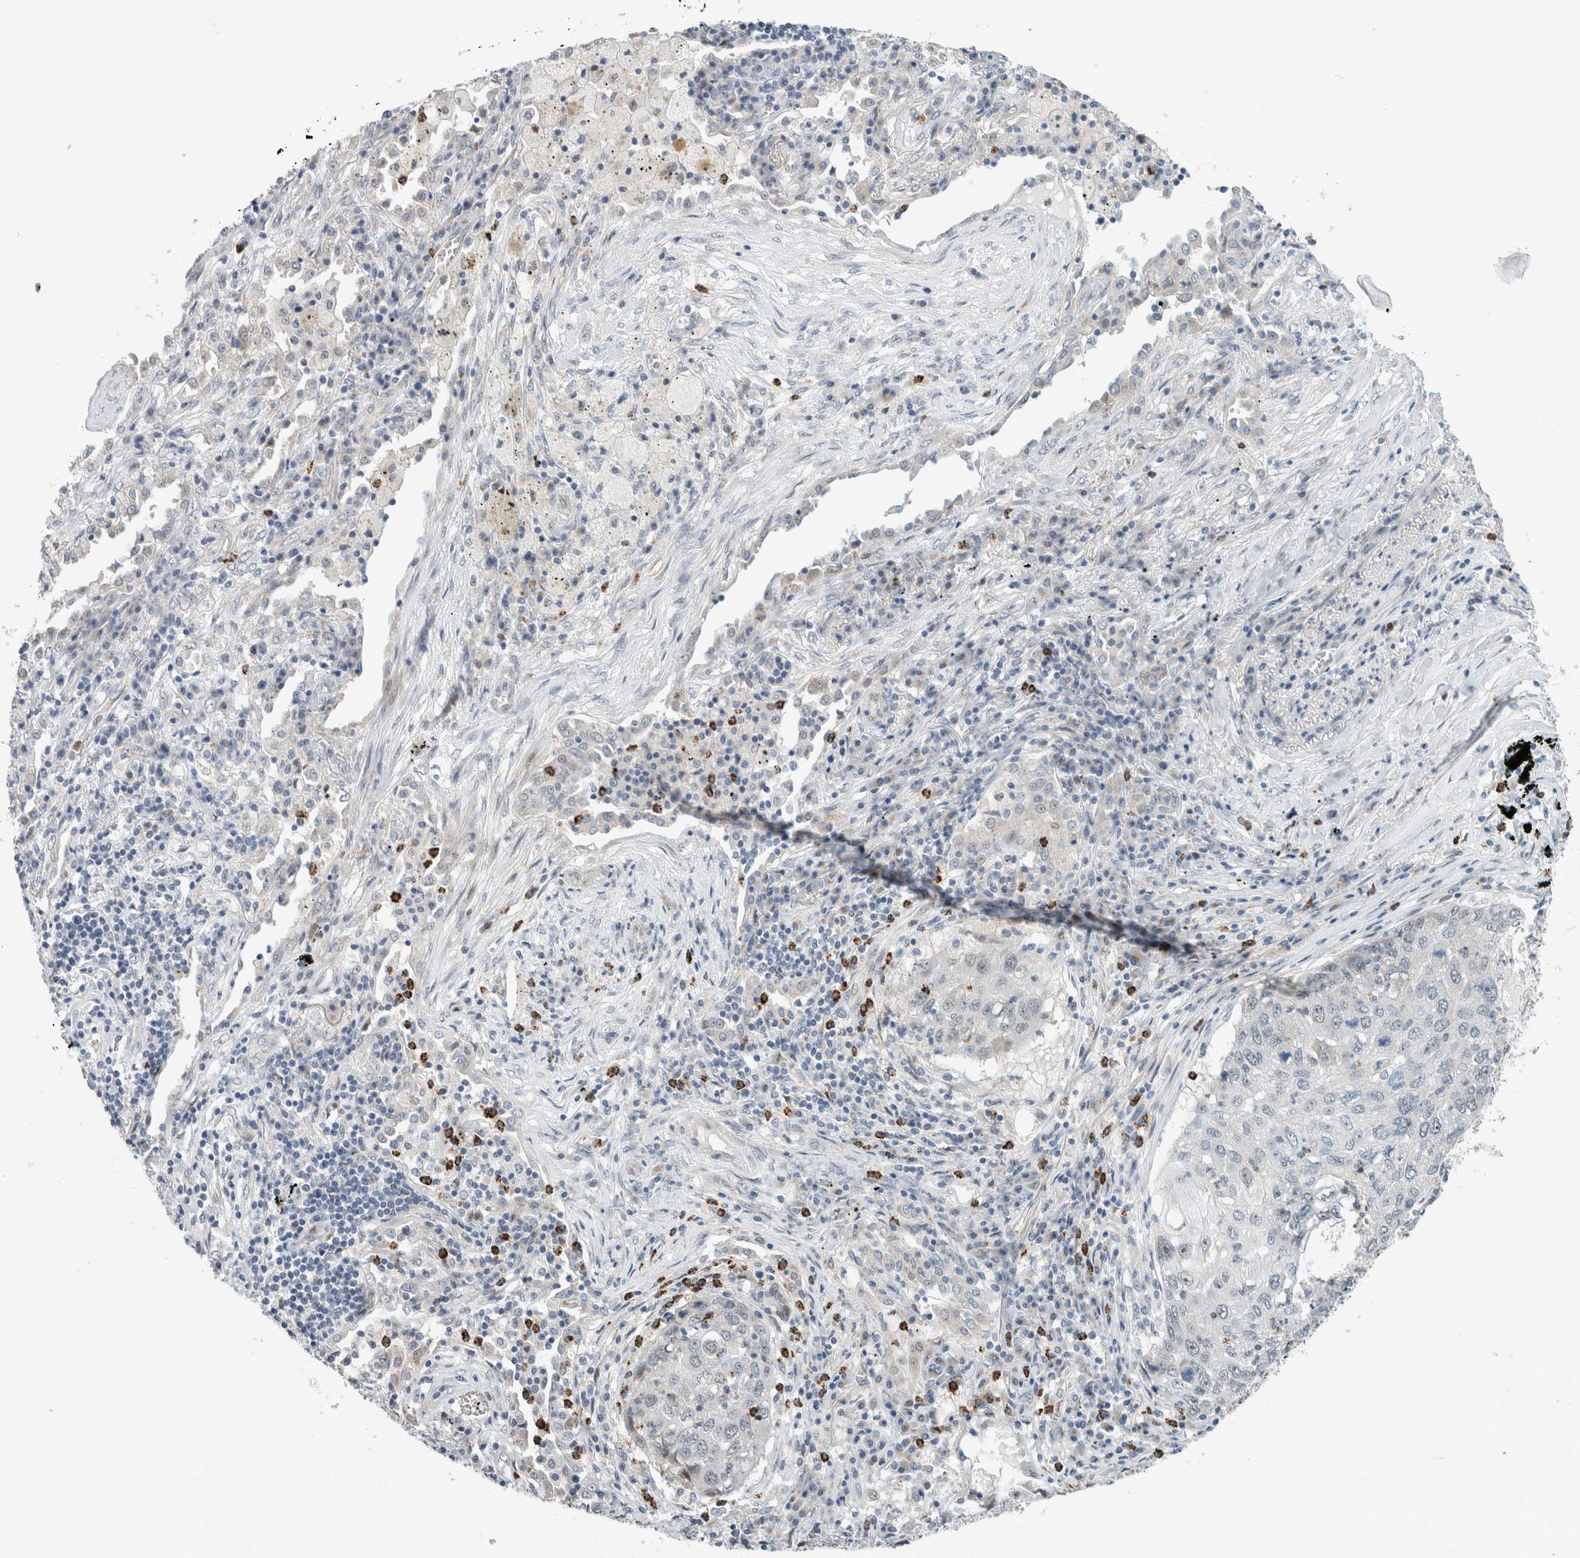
{"staining": {"intensity": "negative", "quantity": "none", "location": "none"}, "tissue": "lung cancer", "cell_type": "Tumor cells", "image_type": "cancer", "snomed": [{"axis": "morphology", "description": "Squamous cell carcinoma, NOS"}, {"axis": "topography", "description": "Lung"}], "caption": "This histopathology image is of squamous cell carcinoma (lung) stained with immunohistochemistry (IHC) to label a protein in brown with the nuclei are counter-stained blue. There is no positivity in tumor cells. The staining was performed using DAB (3,3'-diaminobenzidine) to visualize the protein expression in brown, while the nuclei were stained in blue with hematoxylin (Magnification: 20x).", "gene": "CRAT", "patient": {"sex": "female", "age": 63}}